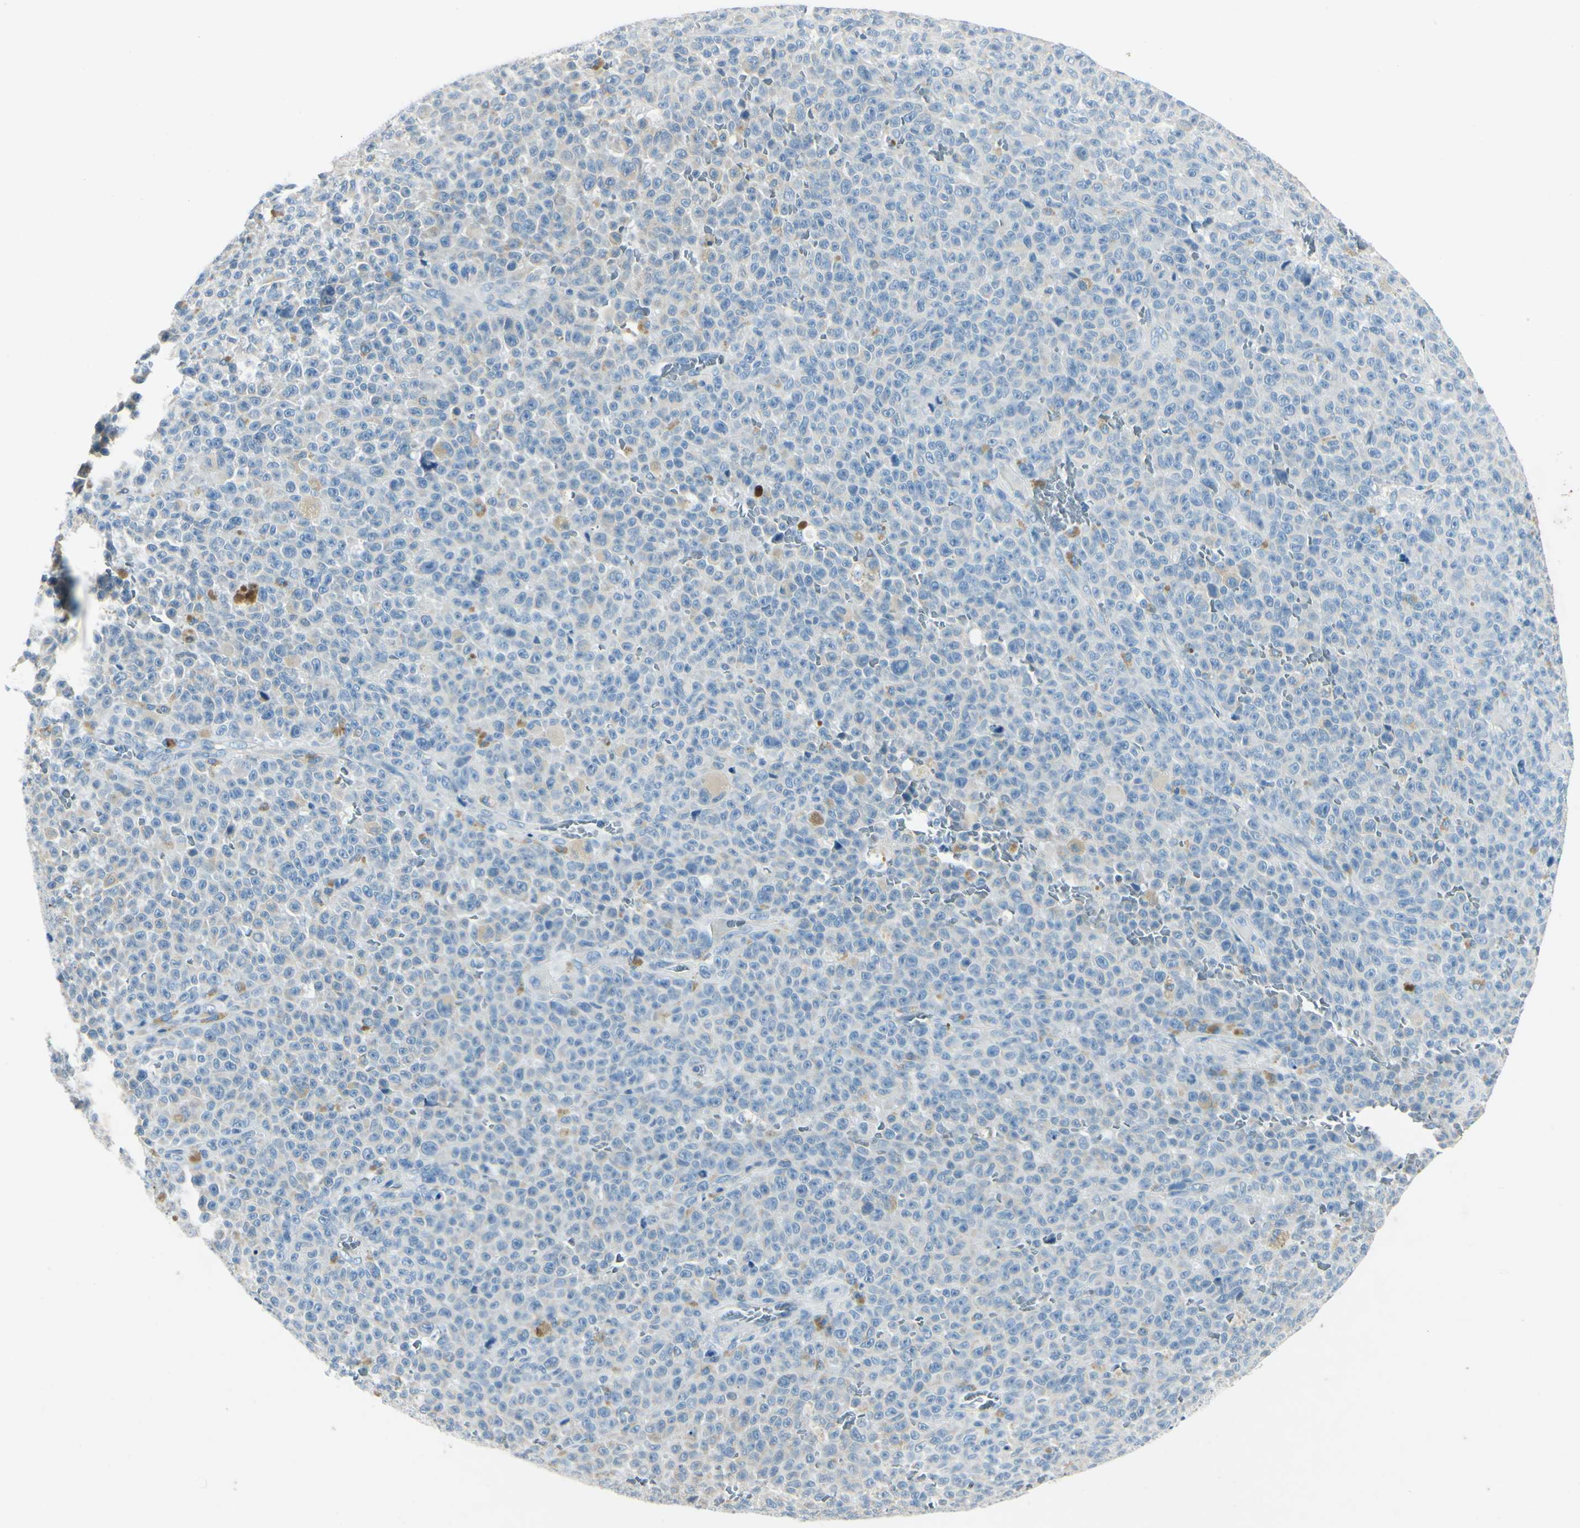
{"staining": {"intensity": "weak", "quantity": "<25%", "location": "cytoplasmic/membranous"}, "tissue": "melanoma", "cell_type": "Tumor cells", "image_type": "cancer", "snomed": [{"axis": "morphology", "description": "Malignant melanoma, NOS"}, {"axis": "topography", "description": "Skin"}], "caption": "There is no significant positivity in tumor cells of melanoma.", "gene": "SNAP91", "patient": {"sex": "female", "age": 82}}